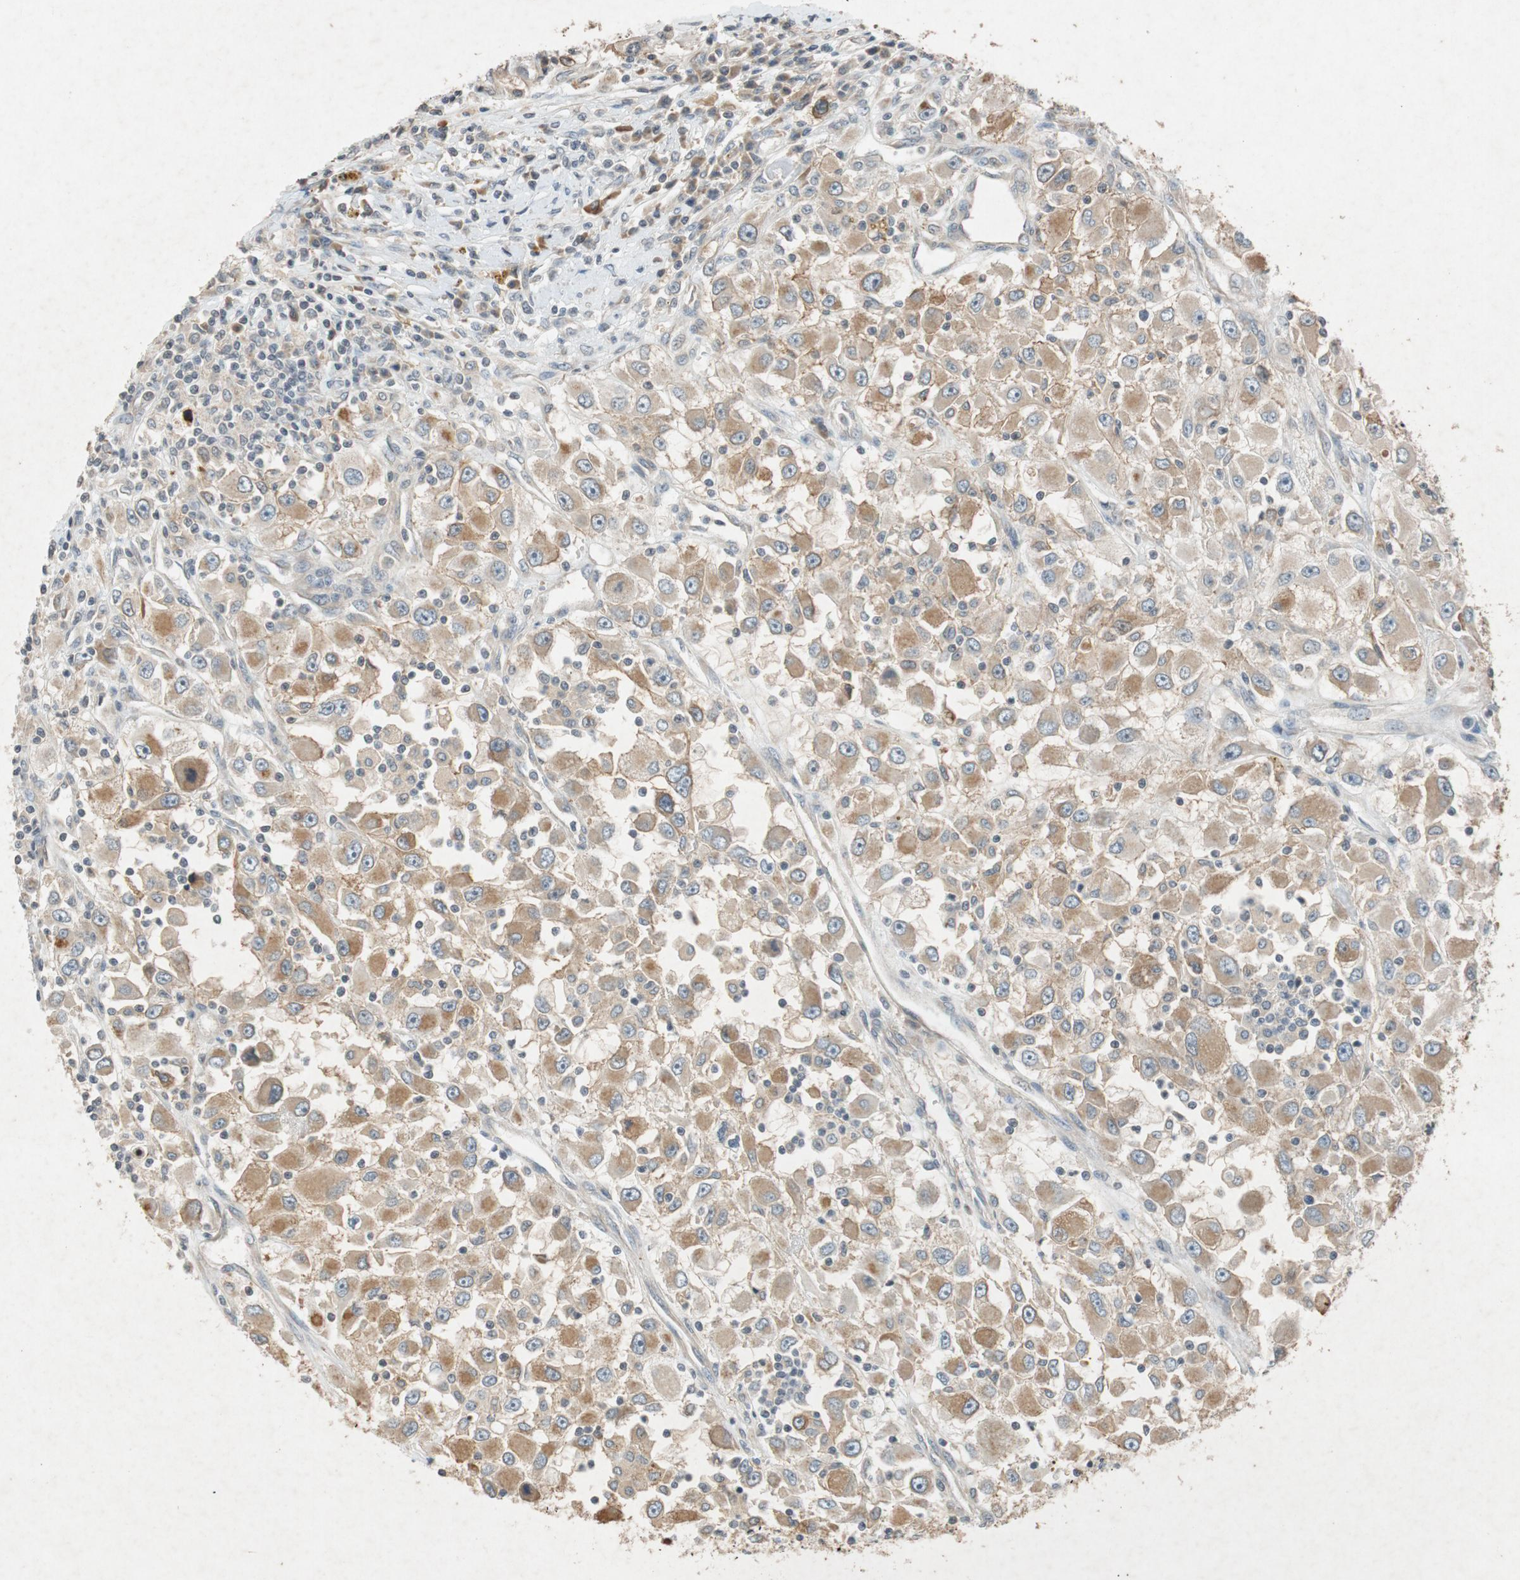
{"staining": {"intensity": "moderate", "quantity": ">75%", "location": "cytoplasmic/membranous"}, "tissue": "renal cancer", "cell_type": "Tumor cells", "image_type": "cancer", "snomed": [{"axis": "morphology", "description": "Adenocarcinoma, NOS"}, {"axis": "topography", "description": "Kidney"}], "caption": "Moderate cytoplasmic/membranous protein staining is identified in approximately >75% of tumor cells in adenocarcinoma (renal). (DAB (3,3'-diaminobenzidine) IHC, brown staining for protein, blue staining for nuclei).", "gene": "ATP2C1", "patient": {"sex": "female", "age": 52}}